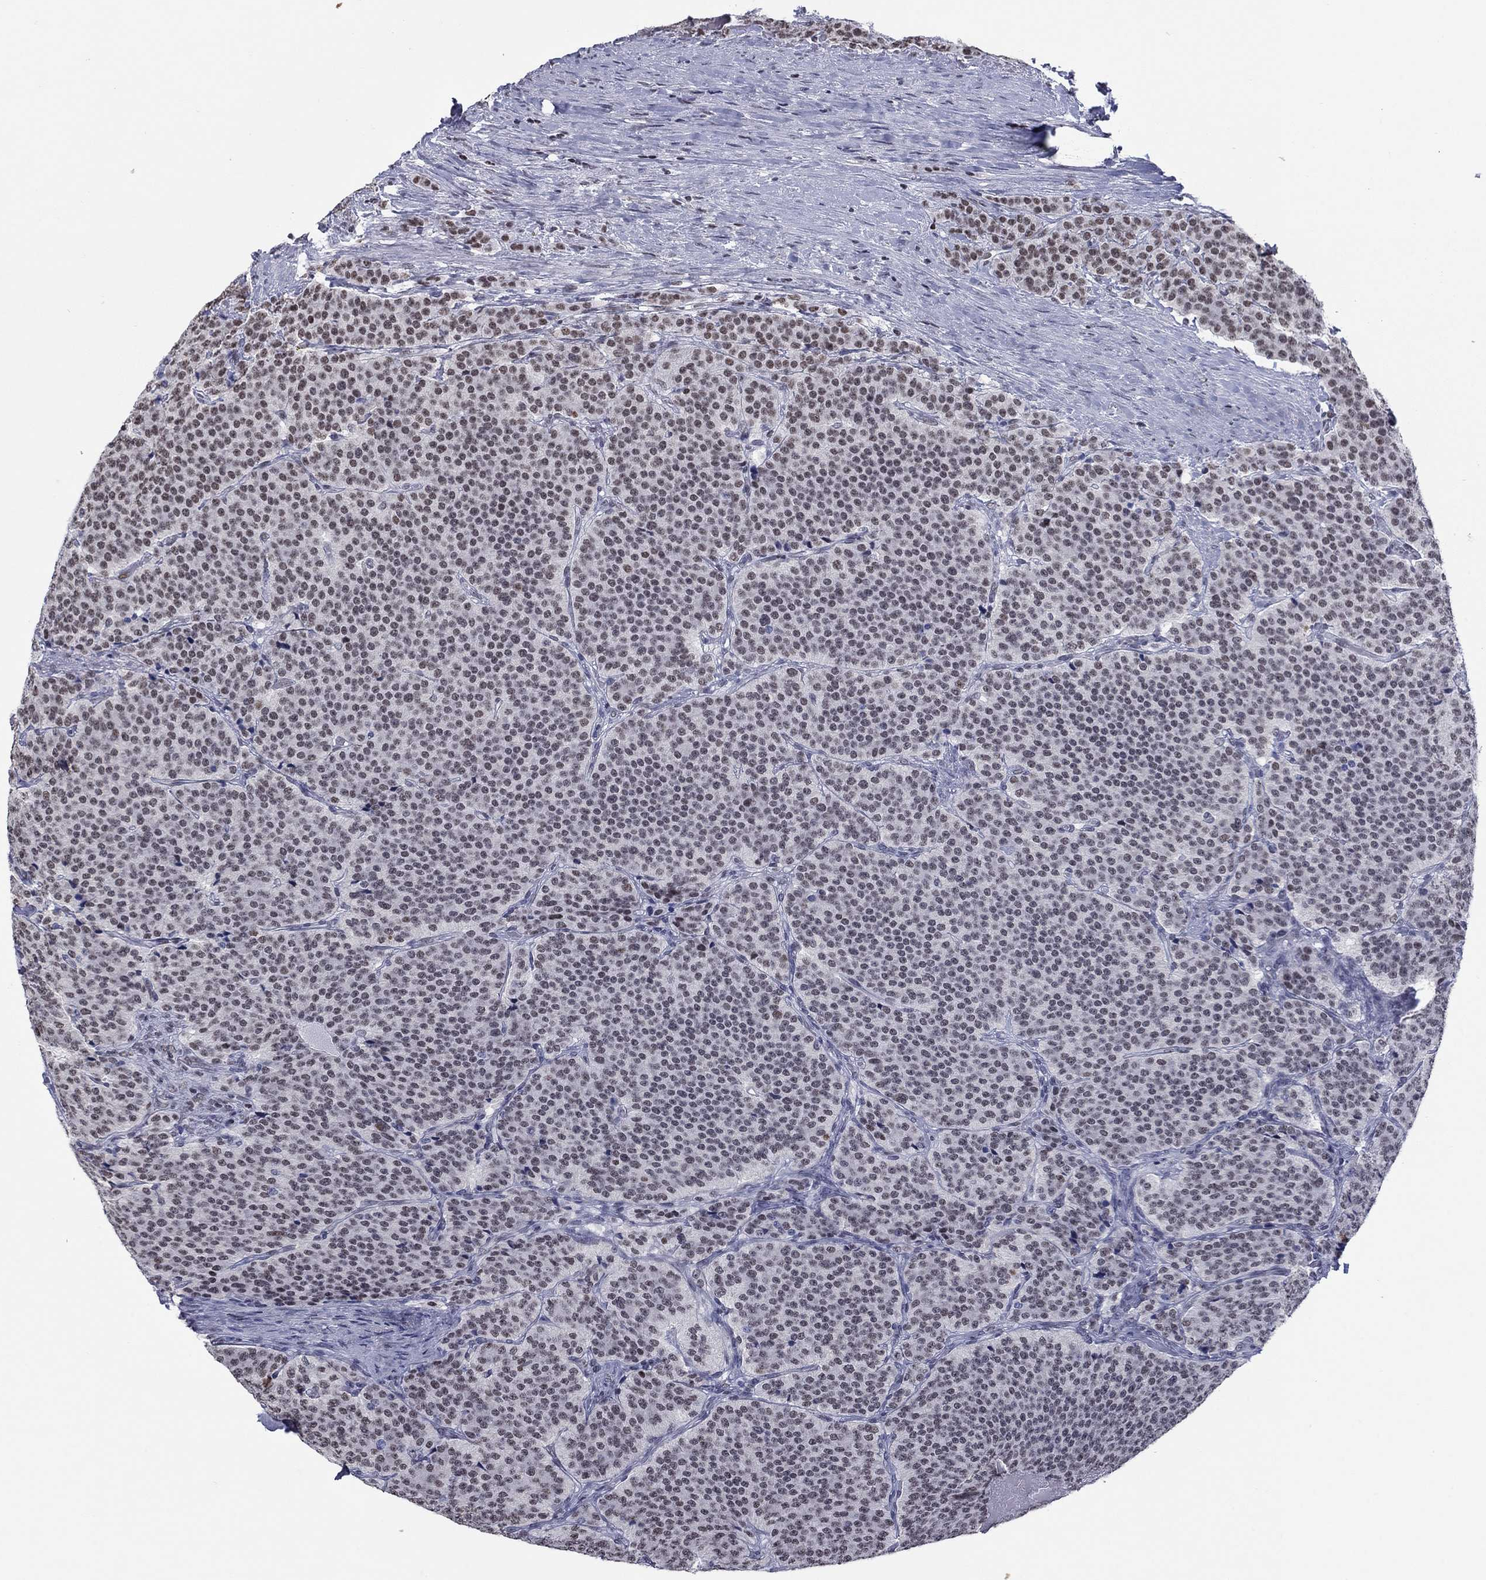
{"staining": {"intensity": "moderate", "quantity": "<25%", "location": "nuclear"}, "tissue": "carcinoid", "cell_type": "Tumor cells", "image_type": "cancer", "snomed": [{"axis": "morphology", "description": "Carcinoid, malignant, NOS"}, {"axis": "topography", "description": "Small intestine"}], "caption": "Human carcinoid stained for a protein (brown) exhibits moderate nuclear positive staining in about <25% of tumor cells.", "gene": "NPAS3", "patient": {"sex": "female", "age": 58}}